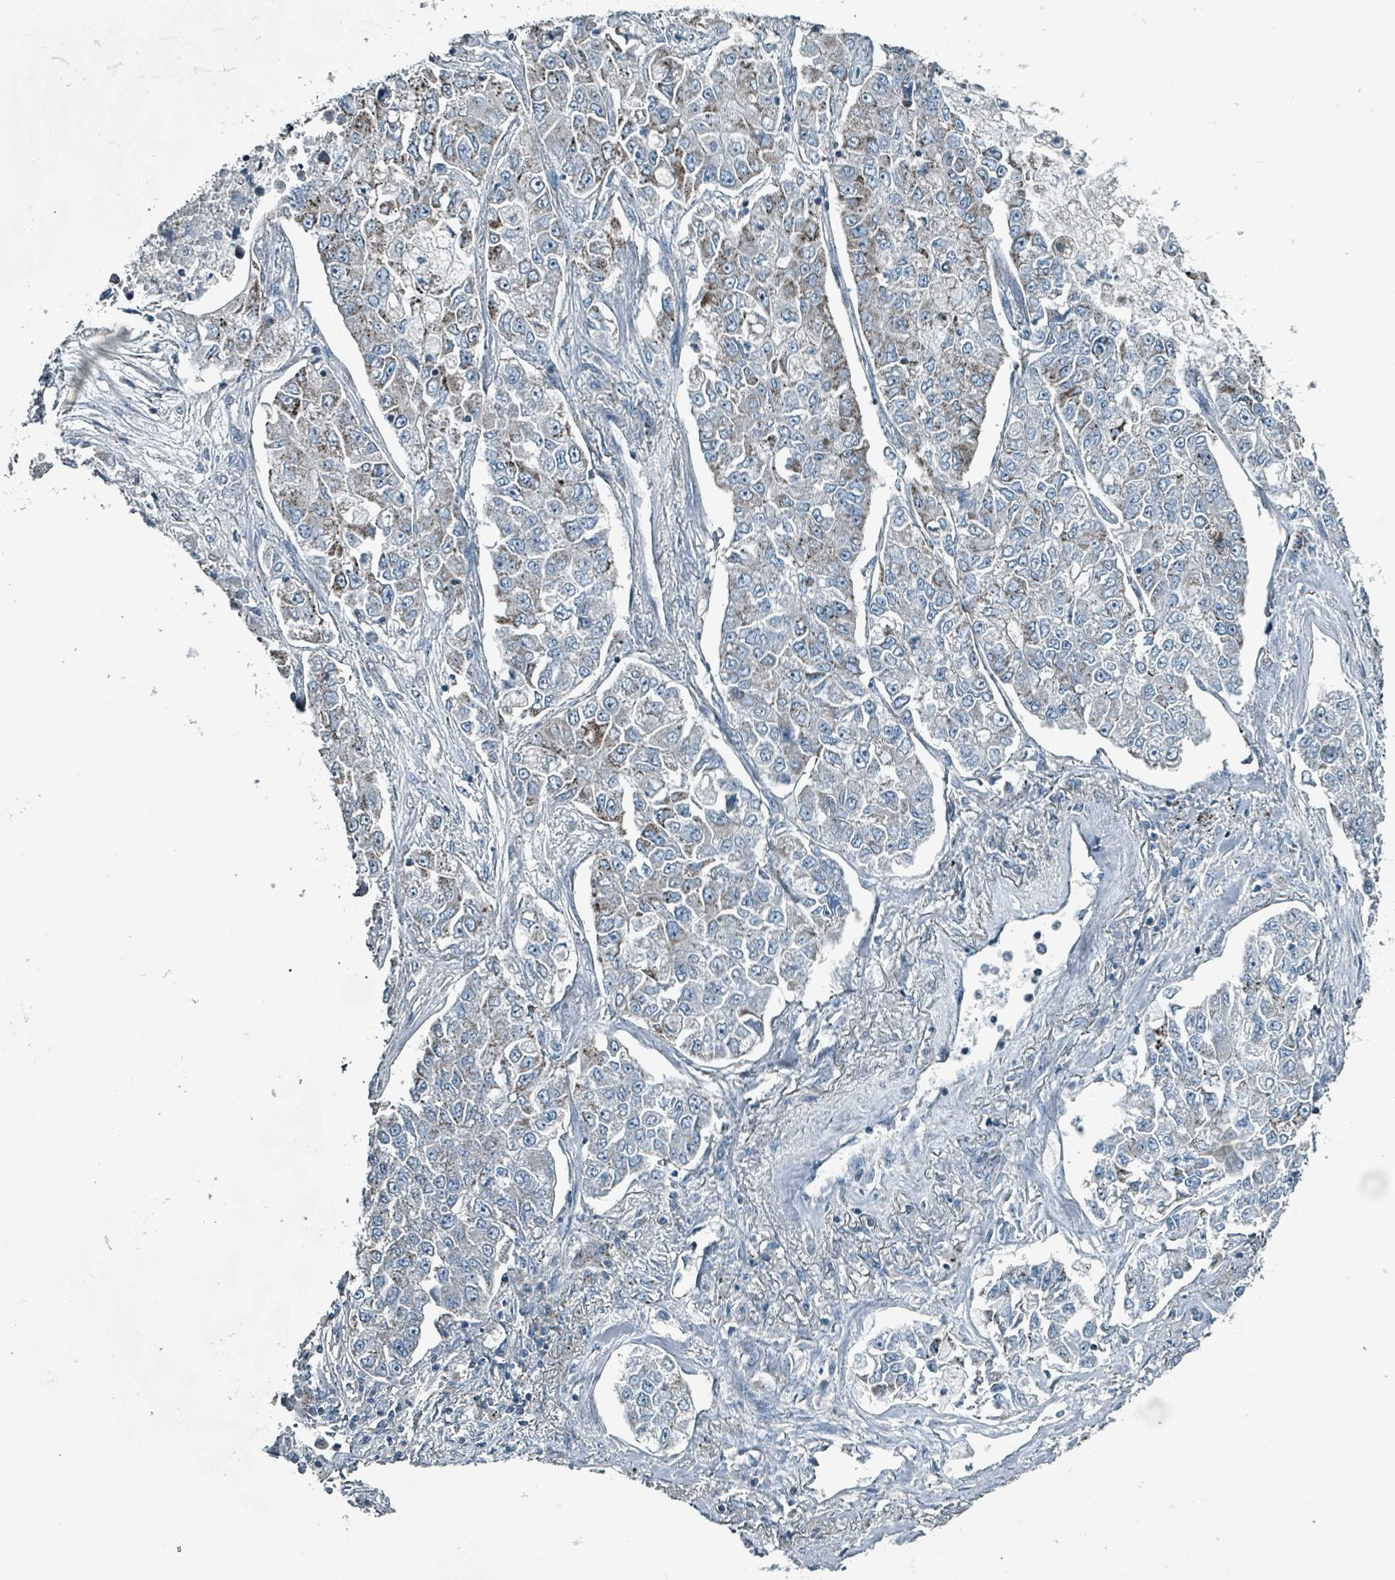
{"staining": {"intensity": "moderate", "quantity": "<25%", "location": "cytoplasmic/membranous"}, "tissue": "lung cancer", "cell_type": "Tumor cells", "image_type": "cancer", "snomed": [{"axis": "morphology", "description": "Adenocarcinoma, NOS"}, {"axis": "topography", "description": "Lung"}], "caption": "Immunohistochemistry (IHC) micrograph of neoplastic tissue: human lung adenocarcinoma stained using immunohistochemistry exhibits low levels of moderate protein expression localized specifically in the cytoplasmic/membranous of tumor cells, appearing as a cytoplasmic/membranous brown color.", "gene": "ABHD18", "patient": {"sex": "male", "age": 49}}